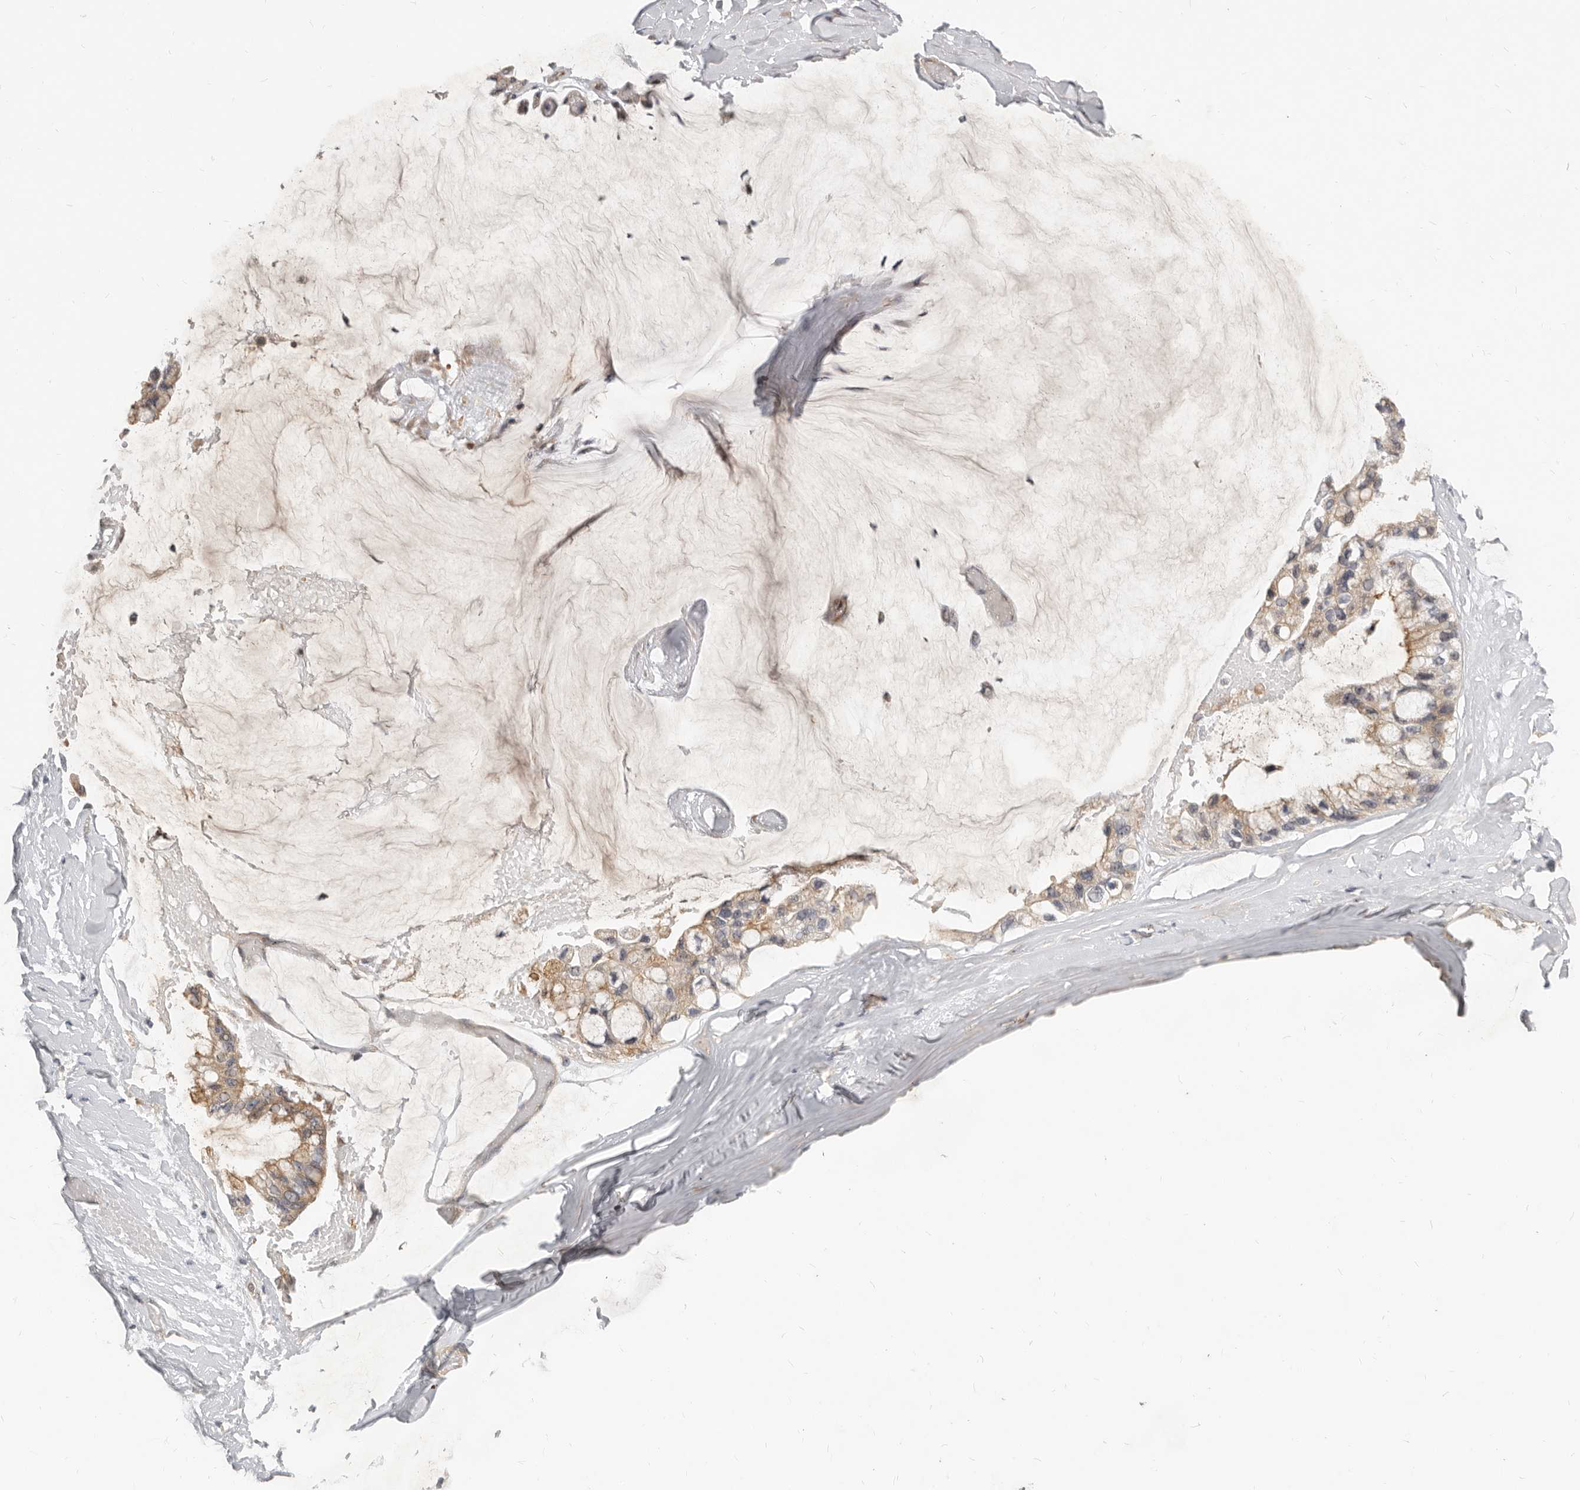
{"staining": {"intensity": "moderate", "quantity": "25%-75%", "location": "cytoplasmic/membranous"}, "tissue": "ovarian cancer", "cell_type": "Tumor cells", "image_type": "cancer", "snomed": [{"axis": "morphology", "description": "Cystadenocarcinoma, mucinous, NOS"}, {"axis": "topography", "description": "Ovary"}], "caption": "Ovarian mucinous cystadenocarcinoma tissue displays moderate cytoplasmic/membranous expression in approximately 25%-75% of tumor cells, visualized by immunohistochemistry.", "gene": "MICALL2", "patient": {"sex": "female", "age": 39}}